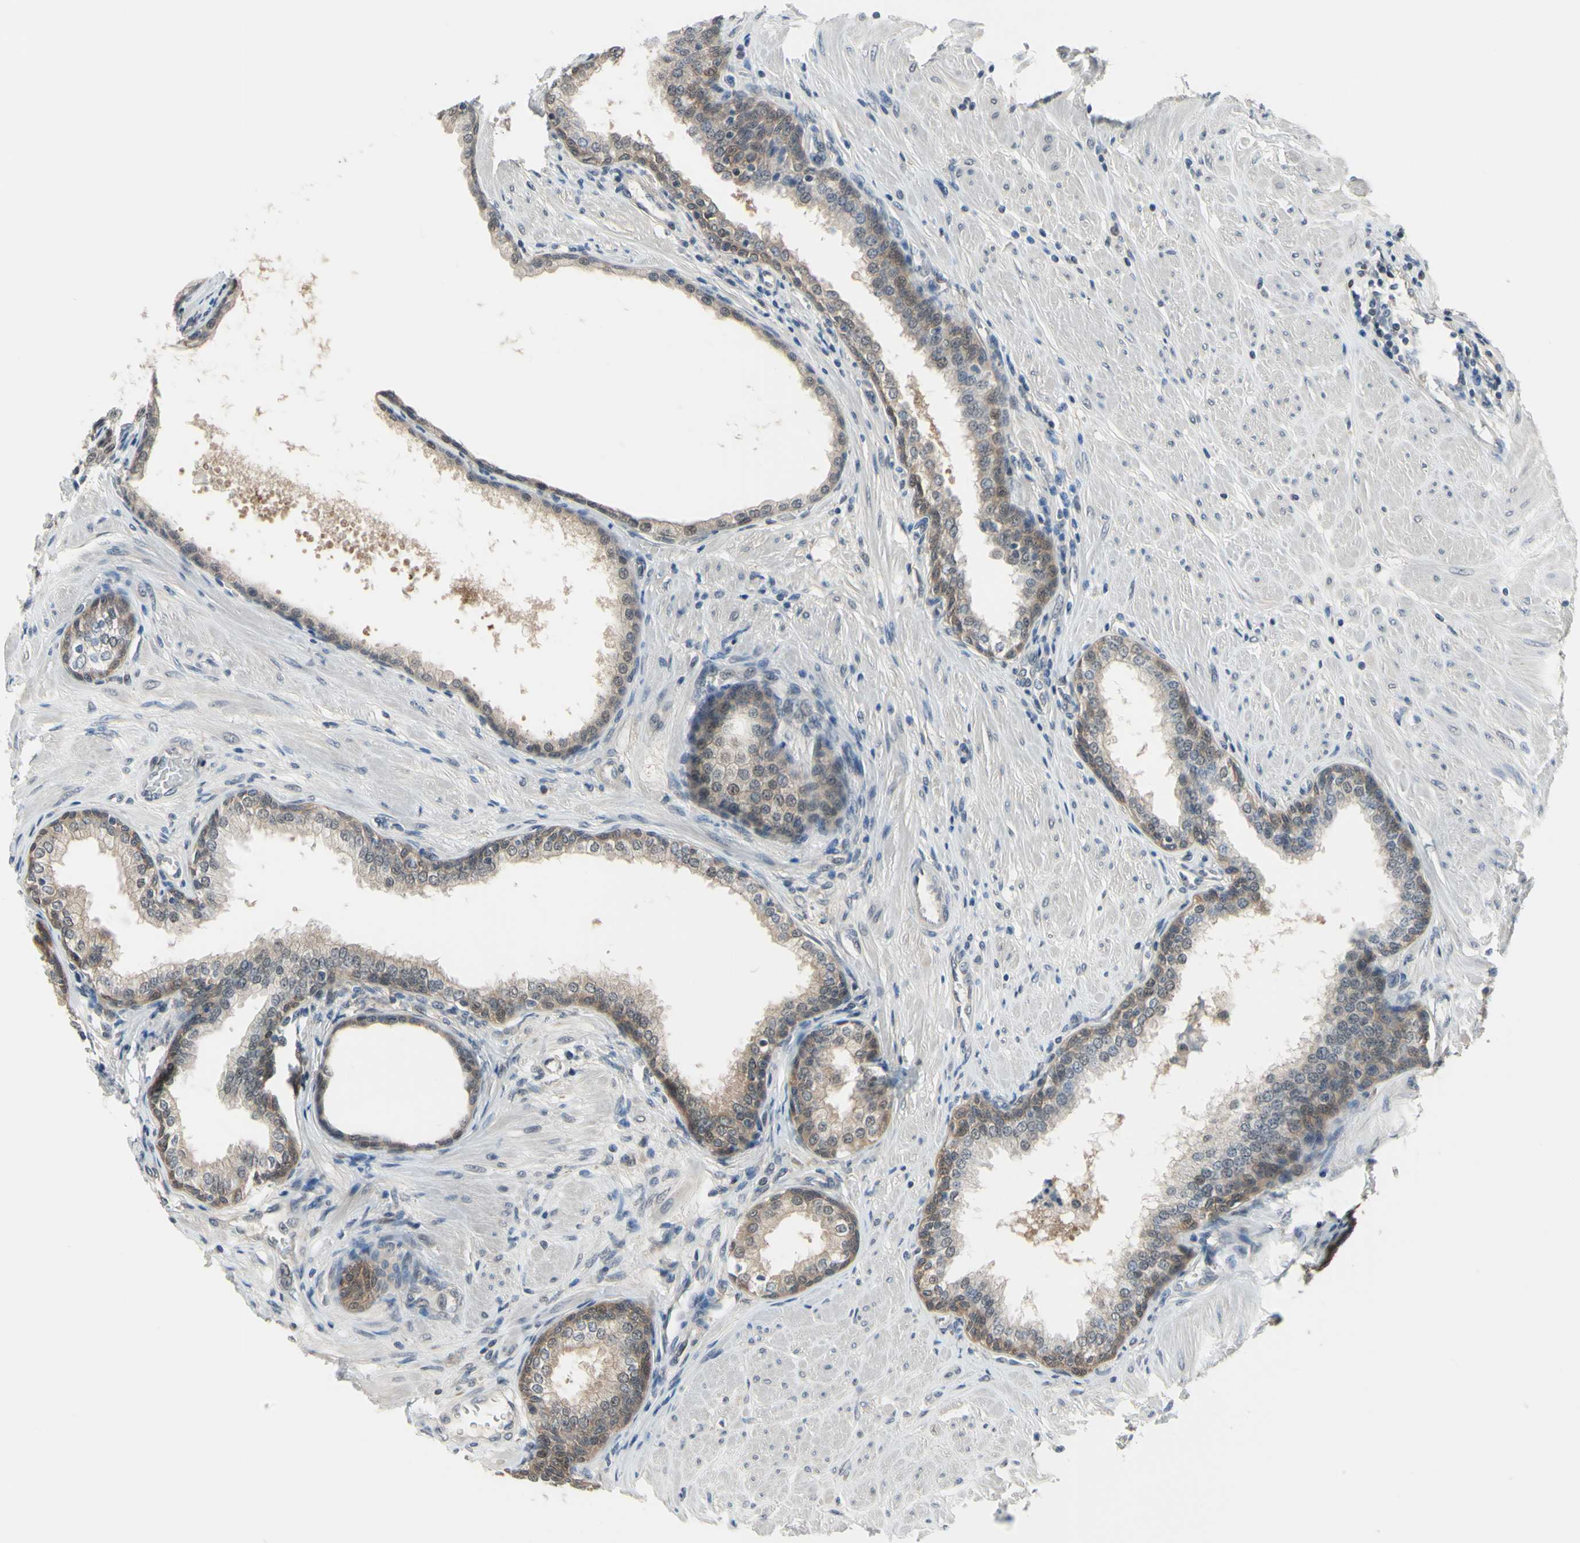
{"staining": {"intensity": "weak", "quantity": "25%-75%", "location": "cytoplasmic/membranous"}, "tissue": "prostate", "cell_type": "Glandular cells", "image_type": "normal", "snomed": [{"axis": "morphology", "description": "Normal tissue, NOS"}, {"axis": "topography", "description": "Prostate"}], "caption": "Brown immunohistochemical staining in benign human prostate exhibits weak cytoplasmic/membranous expression in about 25%-75% of glandular cells. Ihc stains the protein in brown and the nuclei are stained blue.", "gene": "HSPA4", "patient": {"sex": "male", "age": 51}}